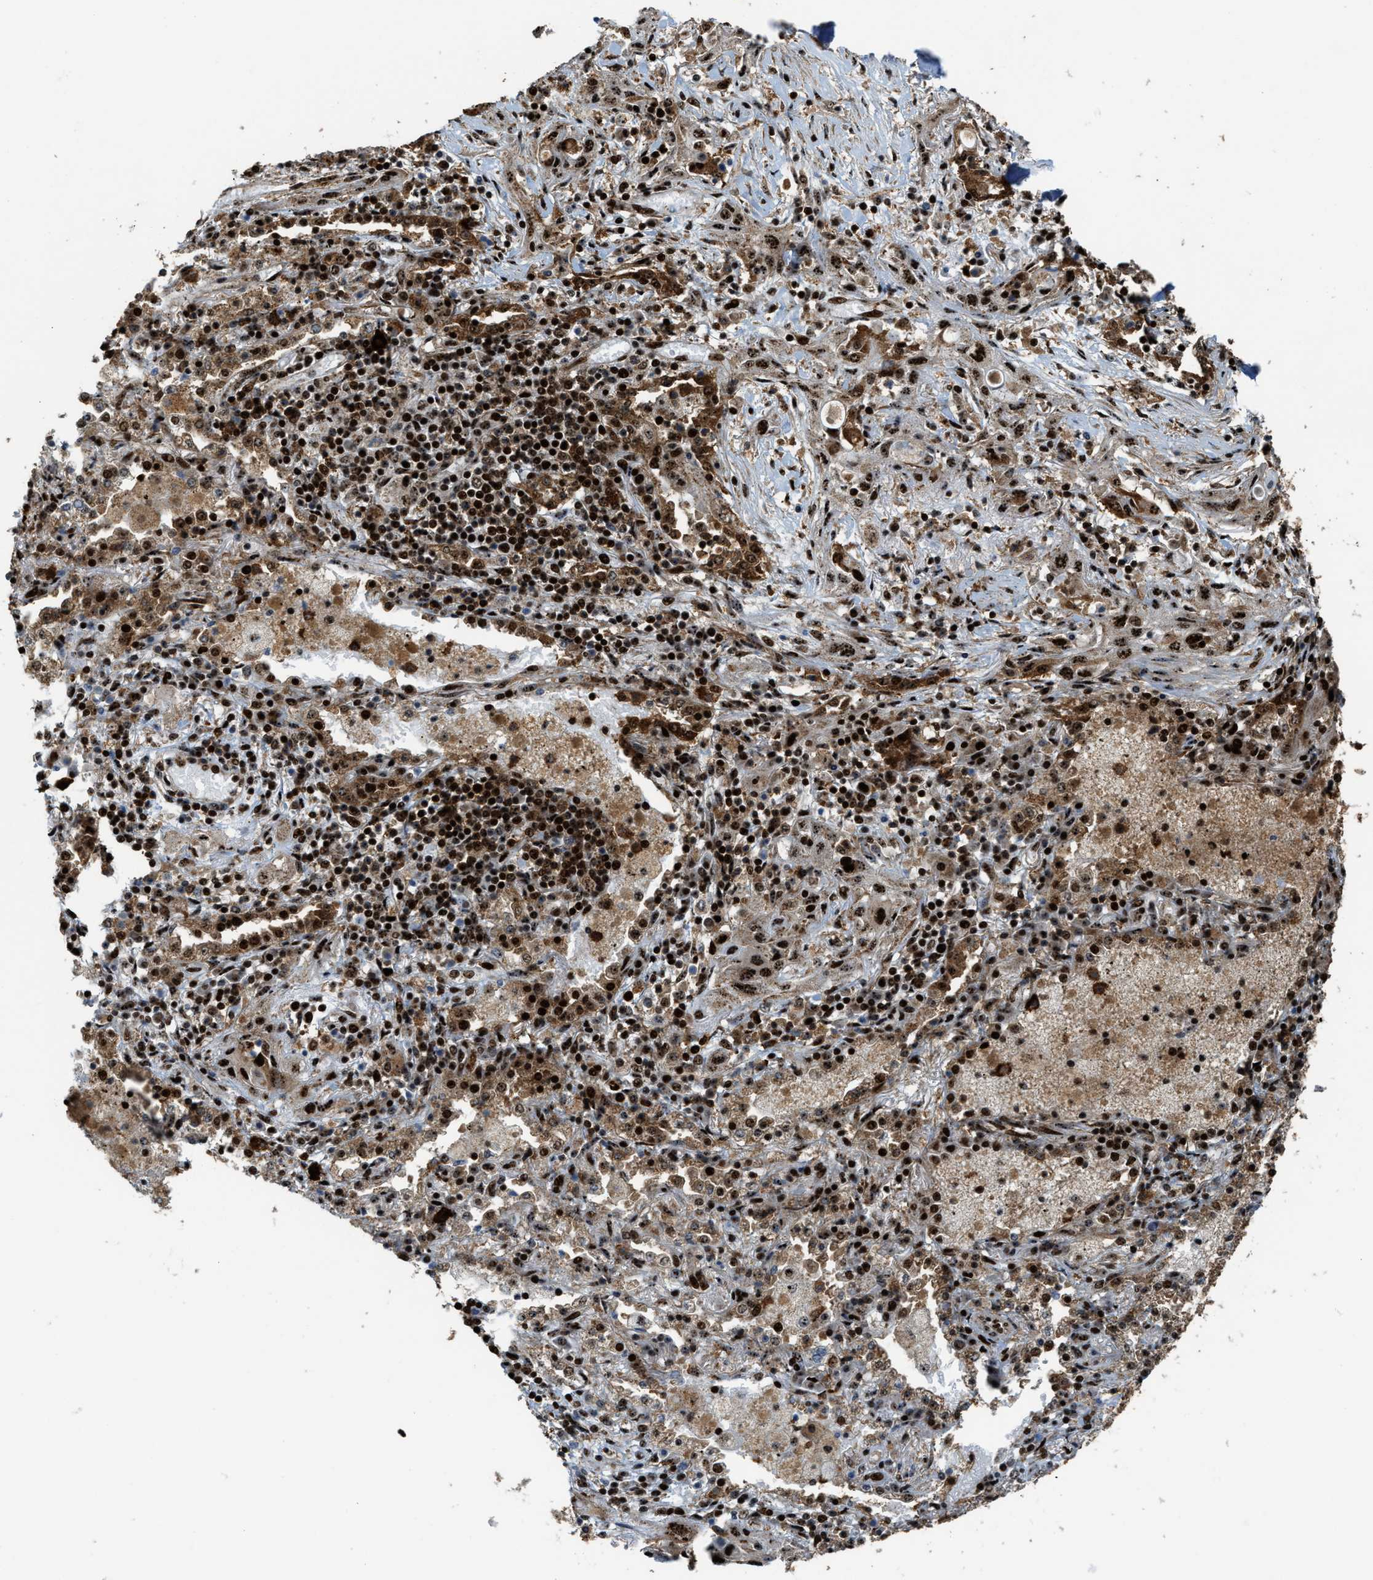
{"staining": {"intensity": "strong", "quantity": ">75%", "location": "cytoplasmic/membranous,nuclear"}, "tissue": "lung cancer", "cell_type": "Tumor cells", "image_type": "cancer", "snomed": [{"axis": "morphology", "description": "Squamous cell carcinoma, NOS"}, {"axis": "topography", "description": "Lung"}], "caption": "Strong cytoplasmic/membranous and nuclear staining is appreciated in about >75% of tumor cells in squamous cell carcinoma (lung).", "gene": "ZNF687", "patient": {"sex": "female", "age": 47}}